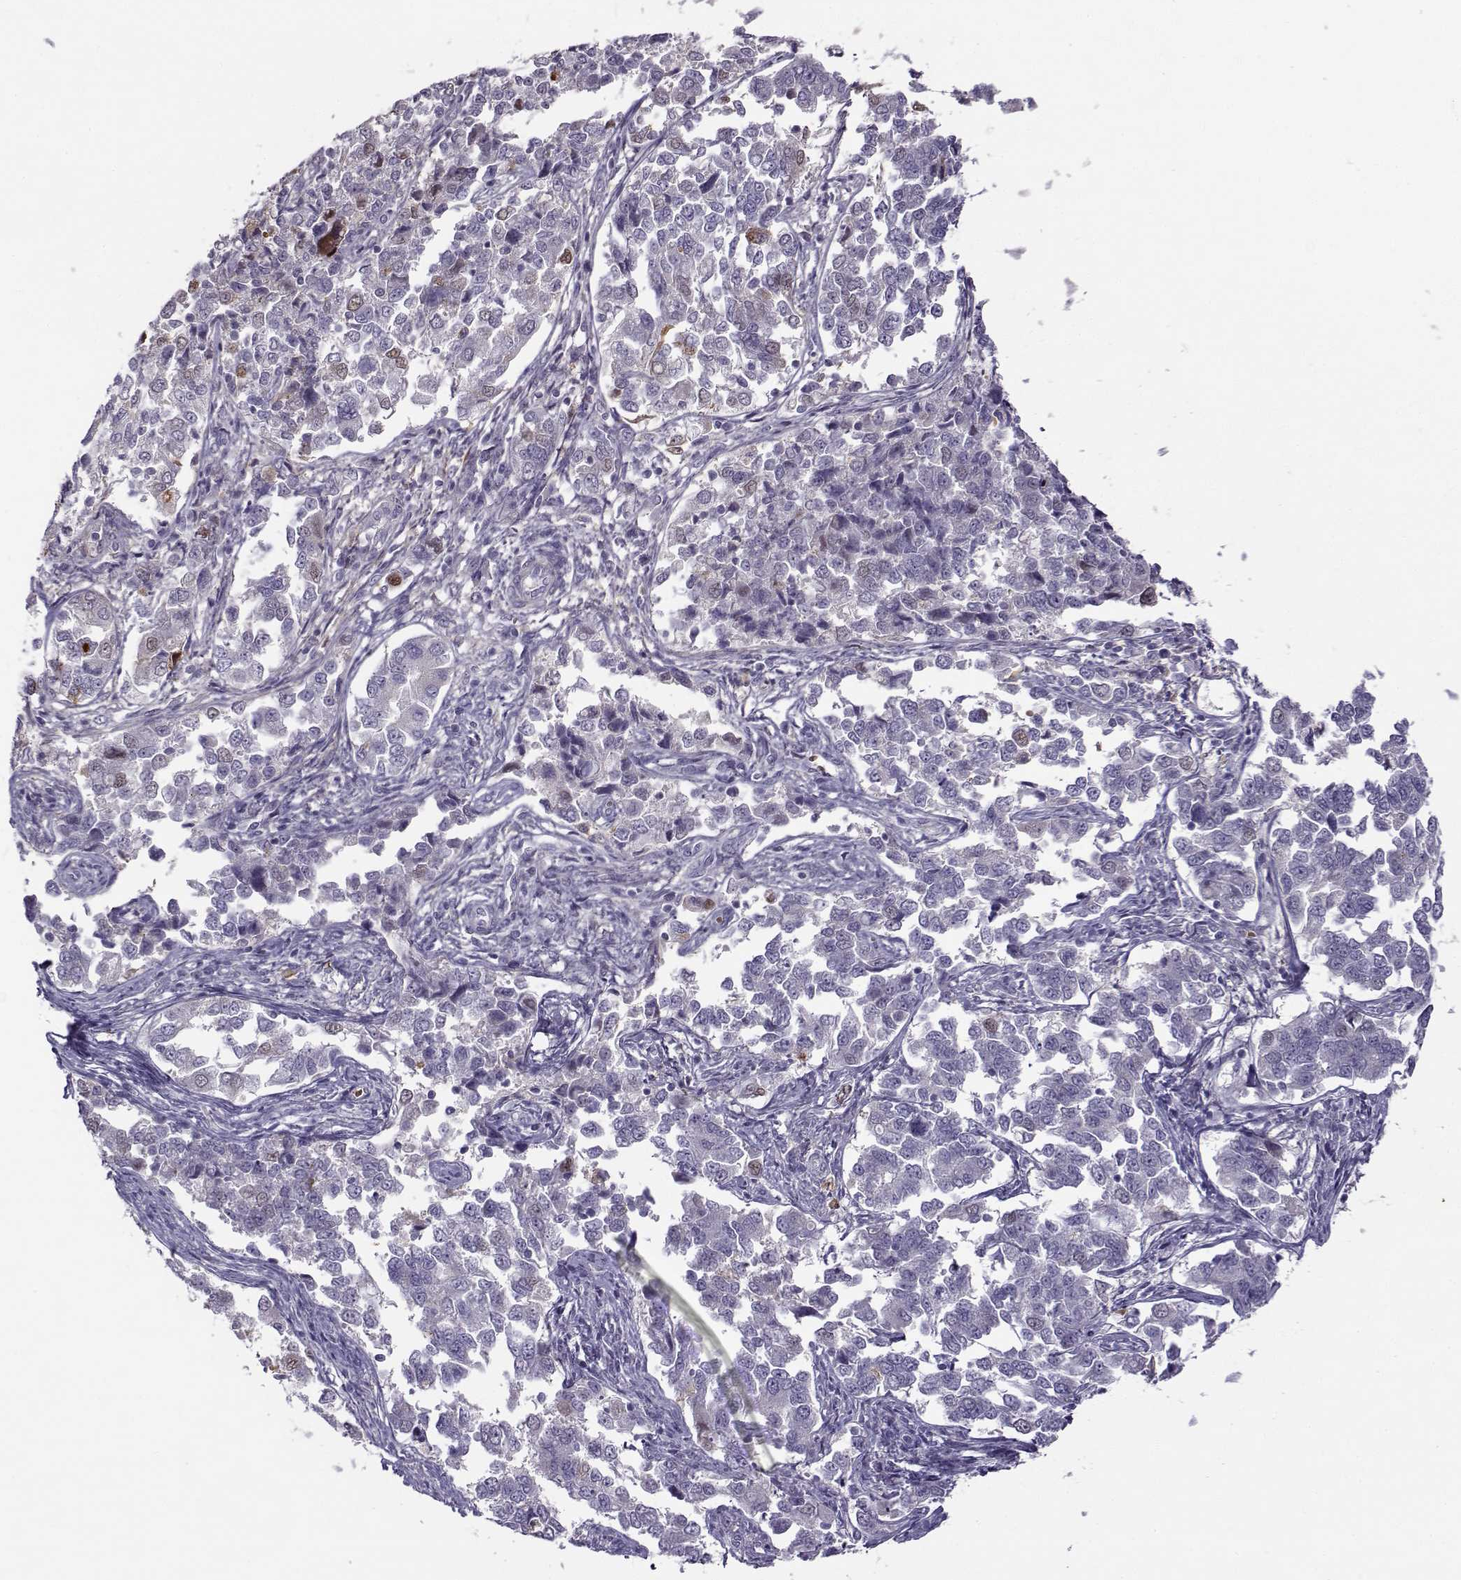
{"staining": {"intensity": "negative", "quantity": "none", "location": "none"}, "tissue": "endometrial cancer", "cell_type": "Tumor cells", "image_type": "cancer", "snomed": [{"axis": "morphology", "description": "Adenocarcinoma, NOS"}, {"axis": "topography", "description": "Endometrium"}], "caption": "Image shows no significant protein expression in tumor cells of endometrial cancer (adenocarcinoma).", "gene": "UCP3", "patient": {"sex": "female", "age": 43}}